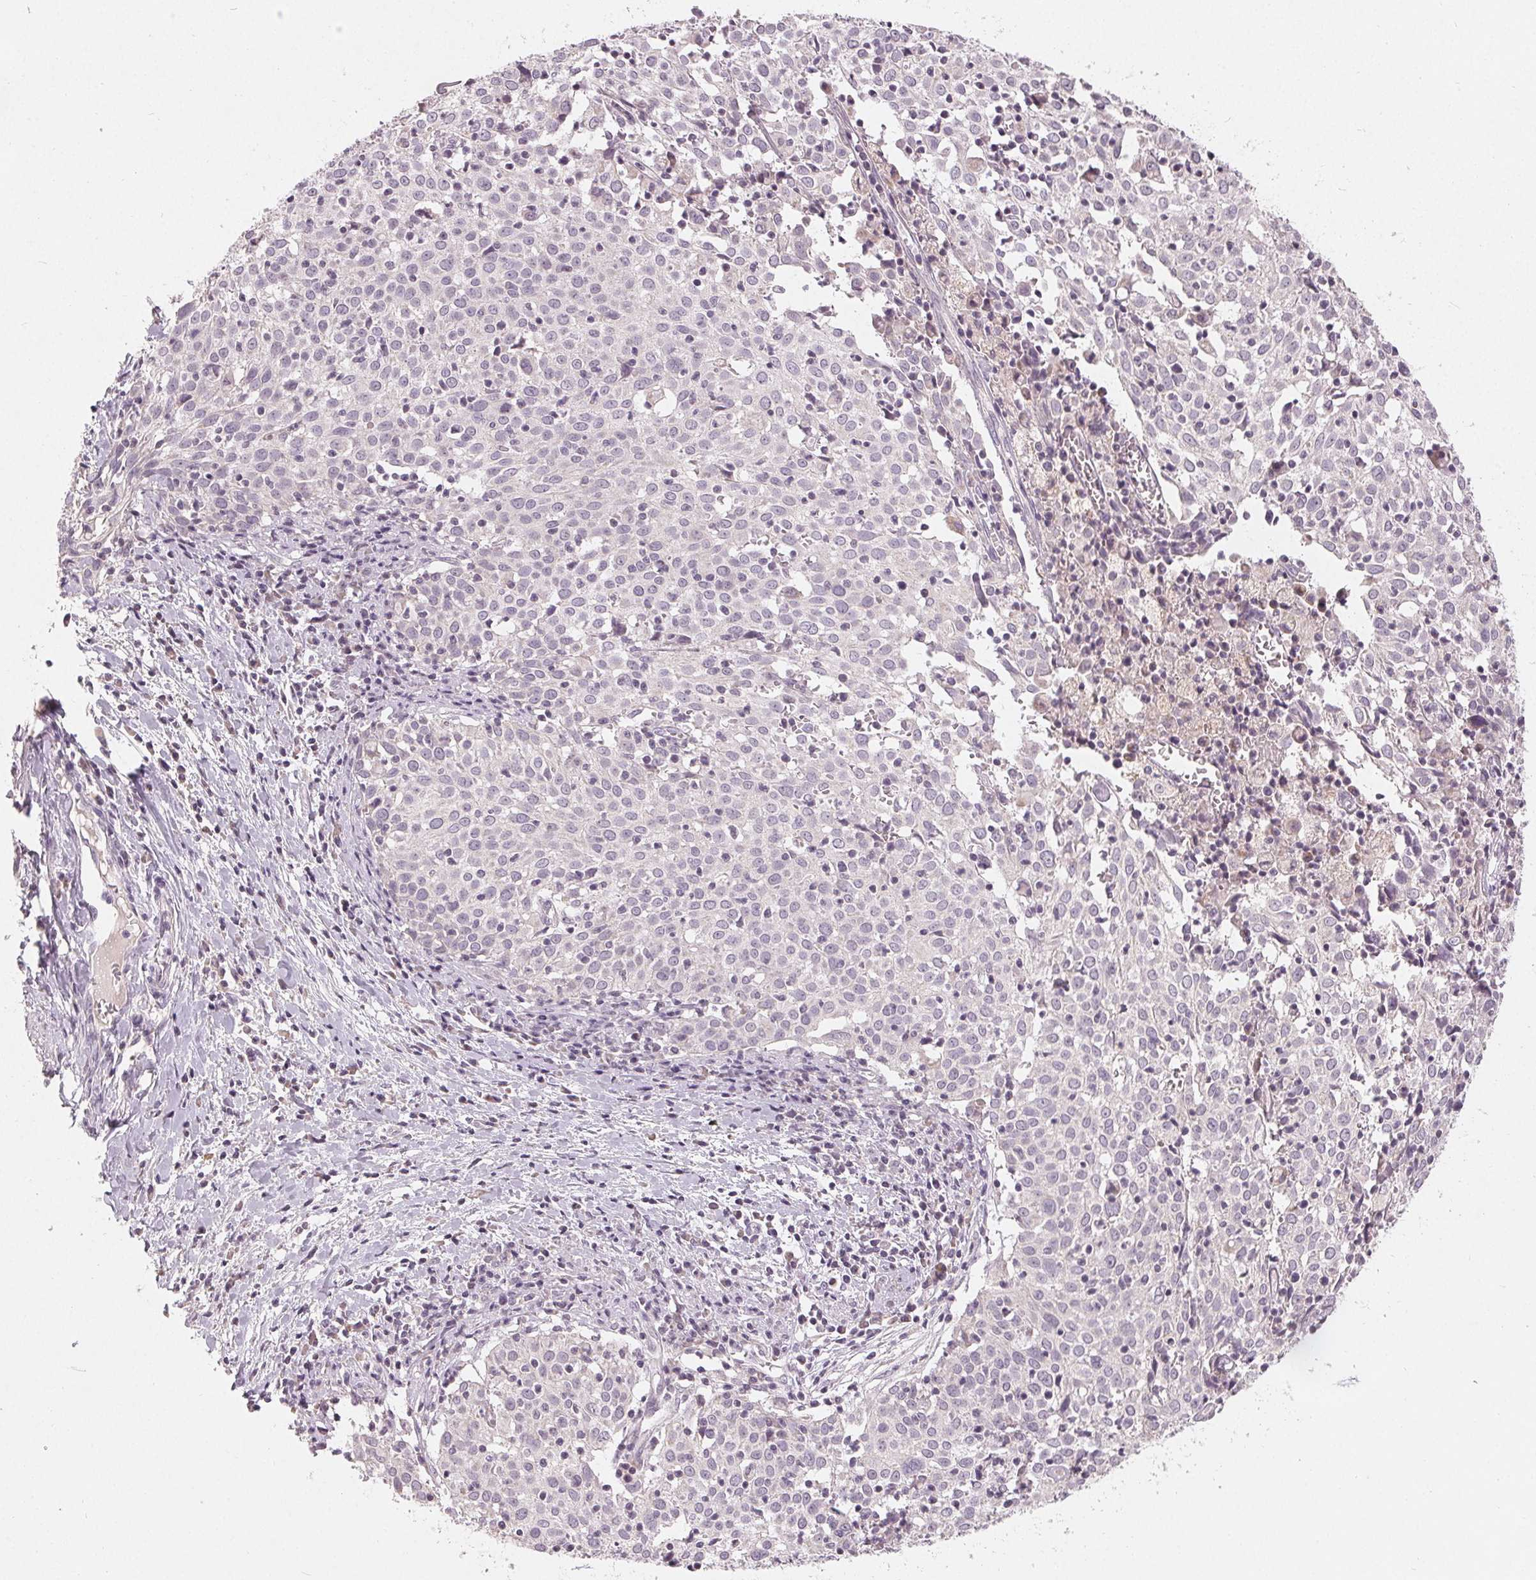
{"staining": {"intensity": "negative", "quantity": "none", "location": "none"}, "tissue": "cervical cancer", "cell_type": "Tumor cells", "image_type": "cancer", "snomed": [{"axis": "morphology", "description": "Squamous cell carcinoma, NOS"}, {"axis": "topography", "description": "Cervix"}], "caption": "Cervical cancer was stained to show a protein in brown. There is no significant expression in tumor cells.", "gene": "TRIM60", "patient": {"sex": "female", "age": 39}}